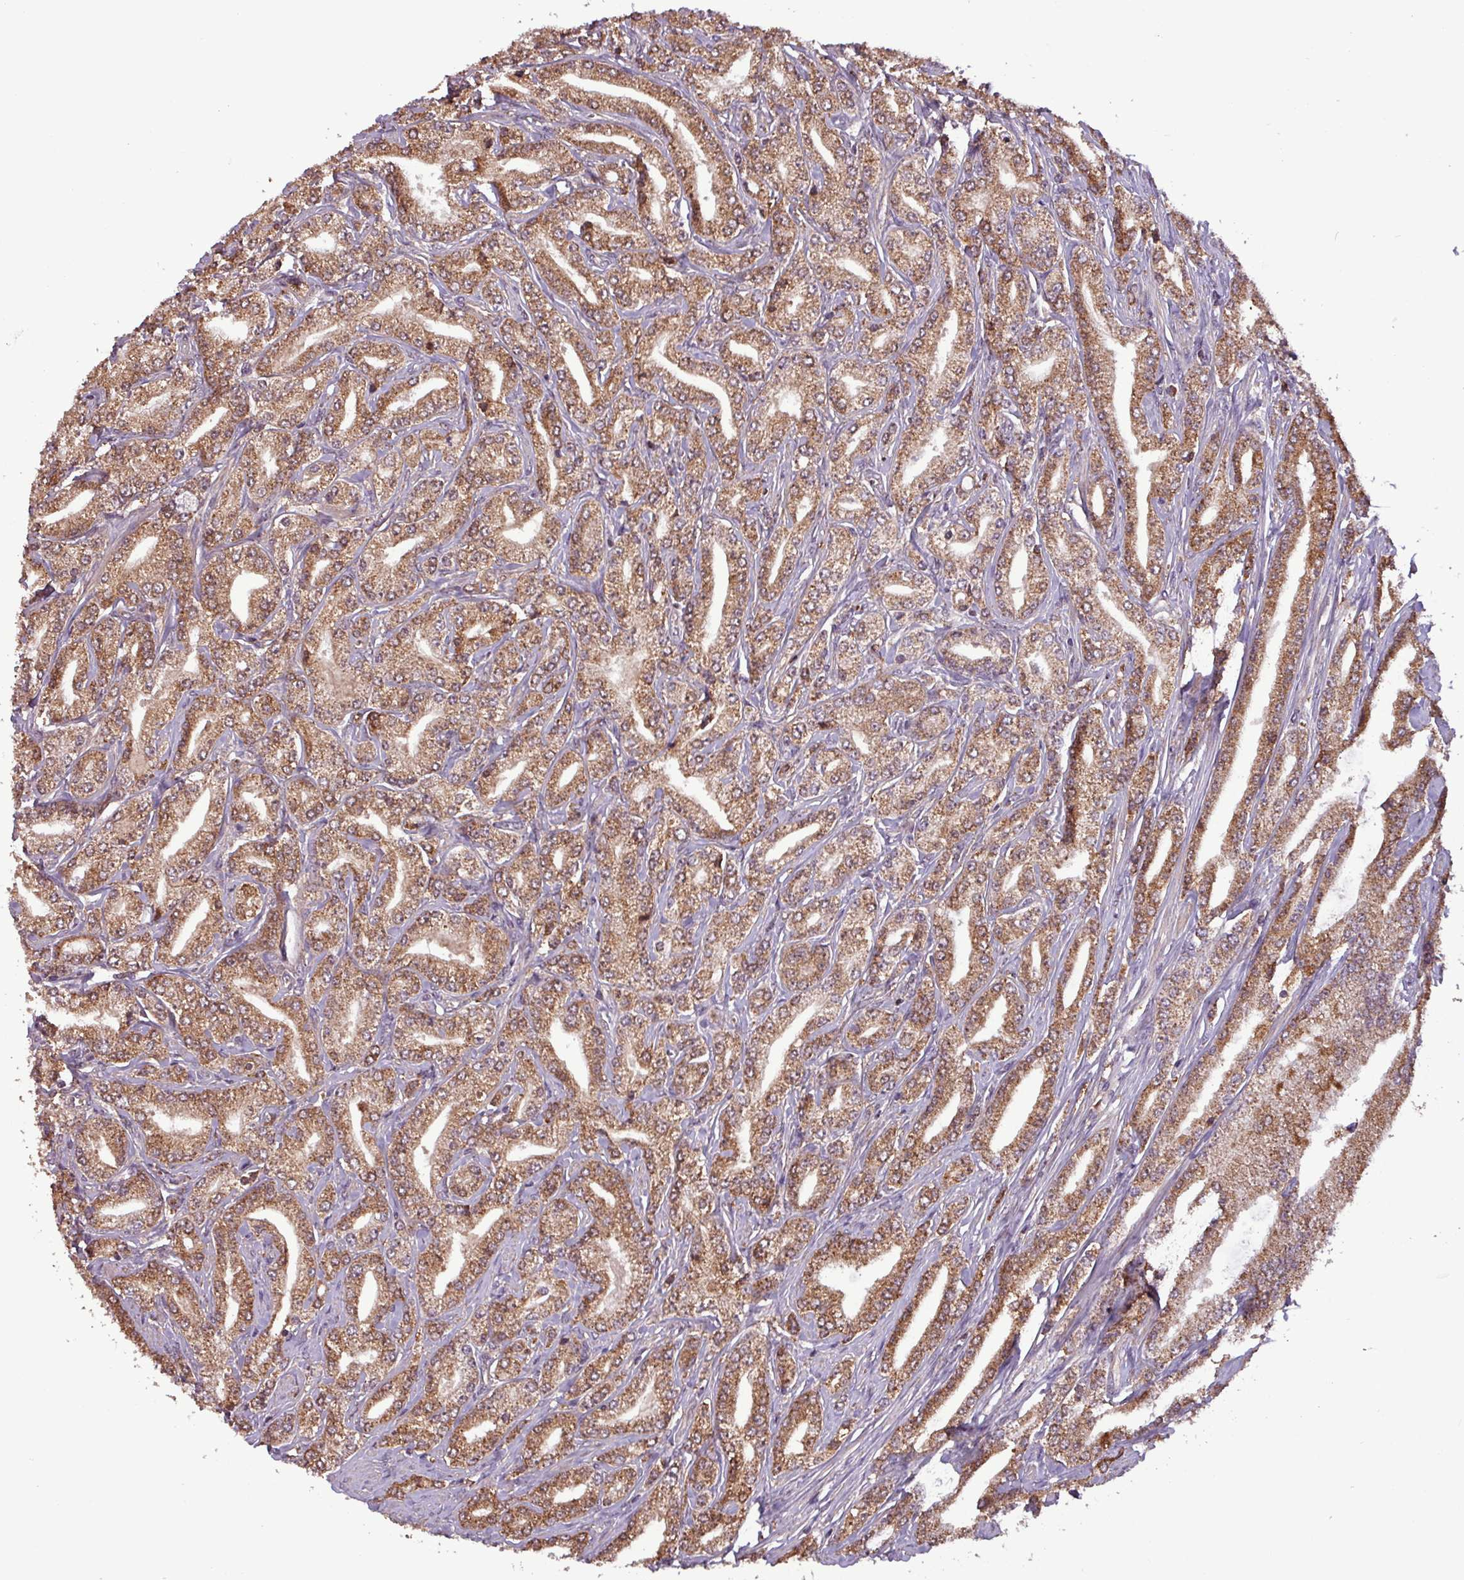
{"staining": {"intensity": "moderate", "quantity": ">75%", "location": "cytoplasmic/membranous"}, "tissue": "prostate cancer", "cell_type": "Tumor cells", "image_type": "cancer", "snomed": [{"axis": "morphology", "description": "Adenocarcinoma, High grade"}, {"axis": "topography", "description": "Prostate"}], "caption": "A photomicrograph showing moderate cytoplasmic/membranous expression in about >75% of tumor cells in prostate adenocarcinoma (high-grade), as visualized by brown immunohistochemical staining.", "gene": "MCTP2", "patient": {"sex": "male", "age": 66}}